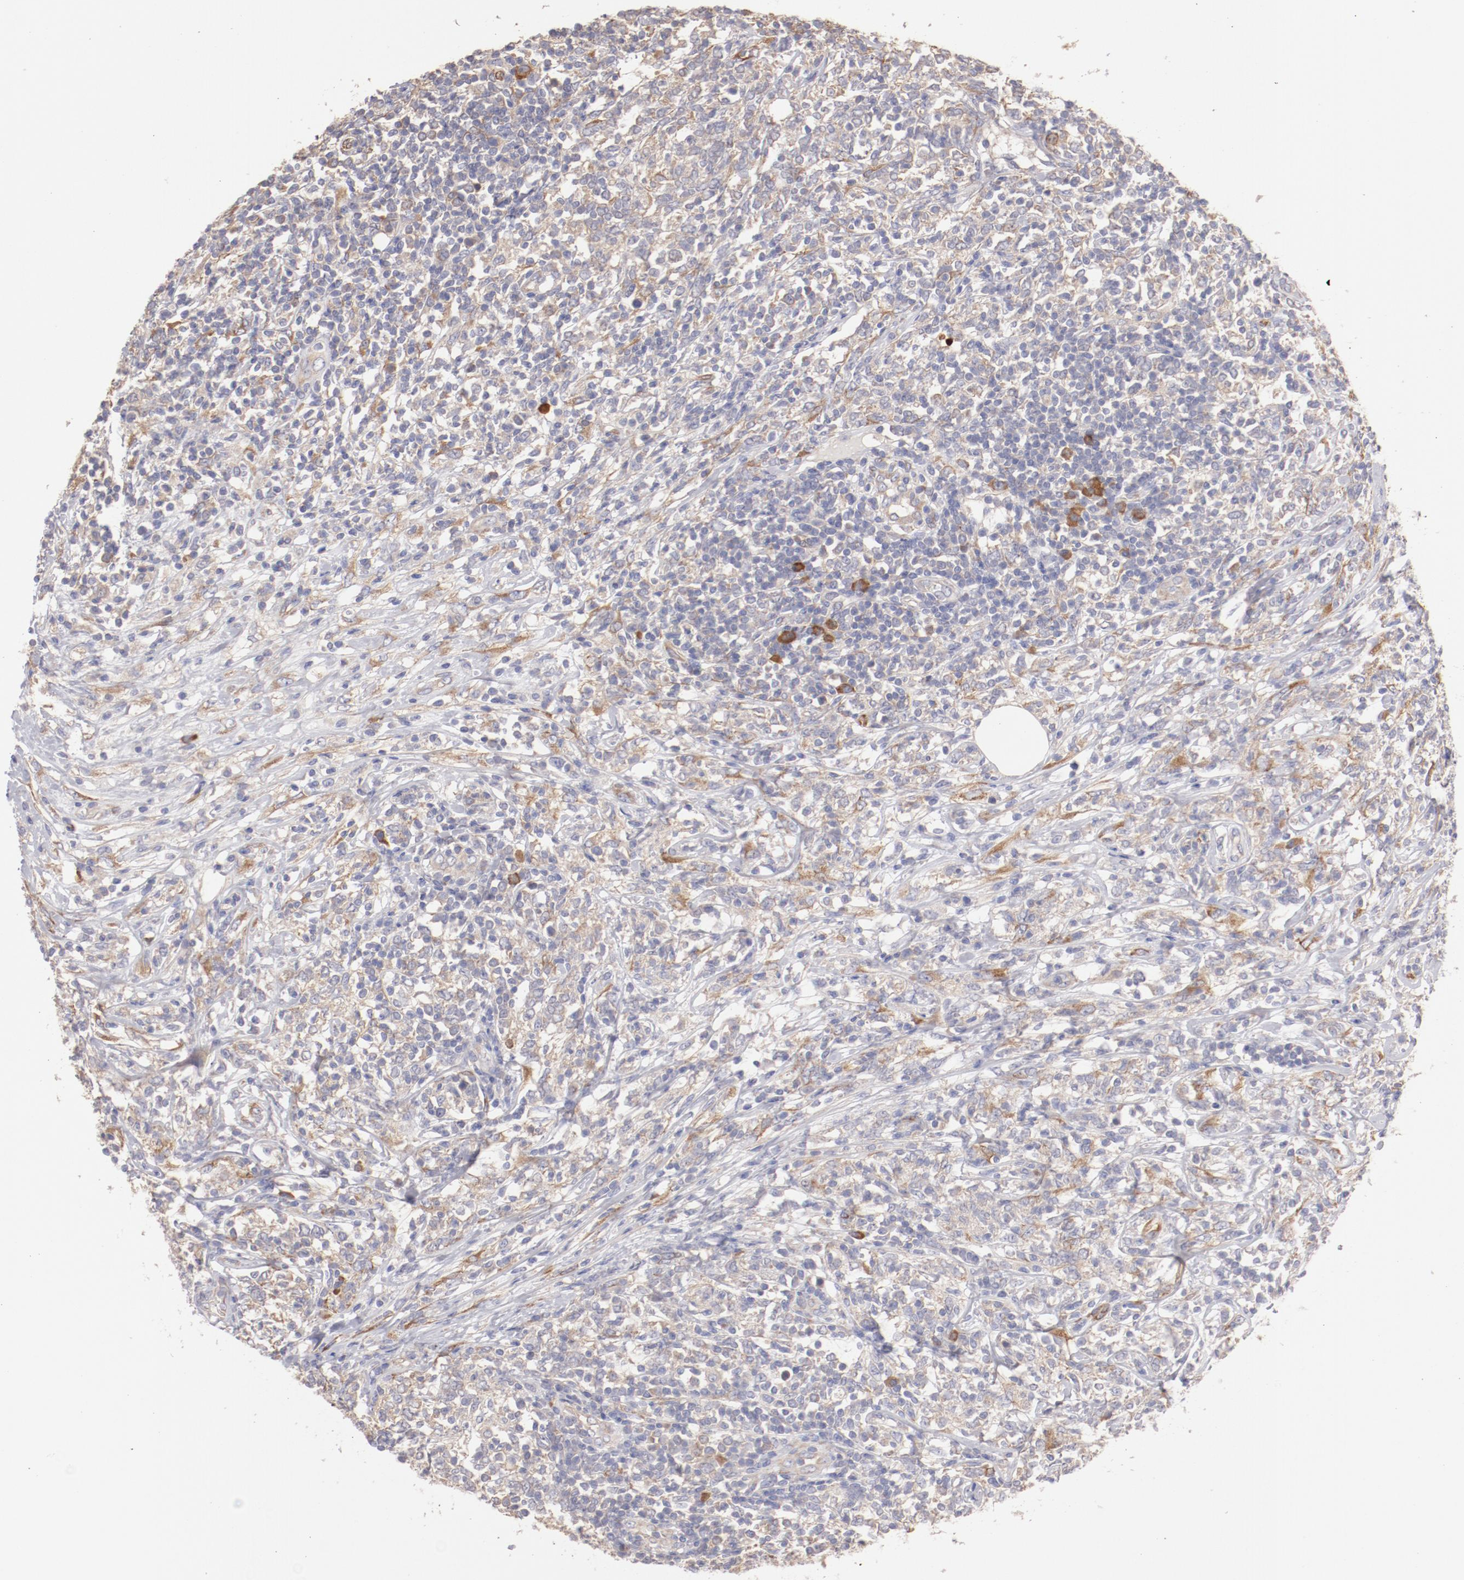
{"staining": {"intensity": "weak", "quantity": "25%-75%", "location": "cytoplasmic/membranous"}, "tissue": "lymphoma", "cell_type": "Tumor cells", "image_type": "cancer", "snomed": [{"axis": "morphology", "description": "Malignant lymphoma, non-Hodgkin's type, High grade"}, {"axis": "topography", "description": "Lymph node"}], "caption": "Weak cytoplasmic/membranous expression for a protein is present in approximately 25%-75% of tumor cells of lymphoma using immunohistochemistry (IHC).", "gene": "ENTPD5", "patient": {"sex": "female", "age": 84}}